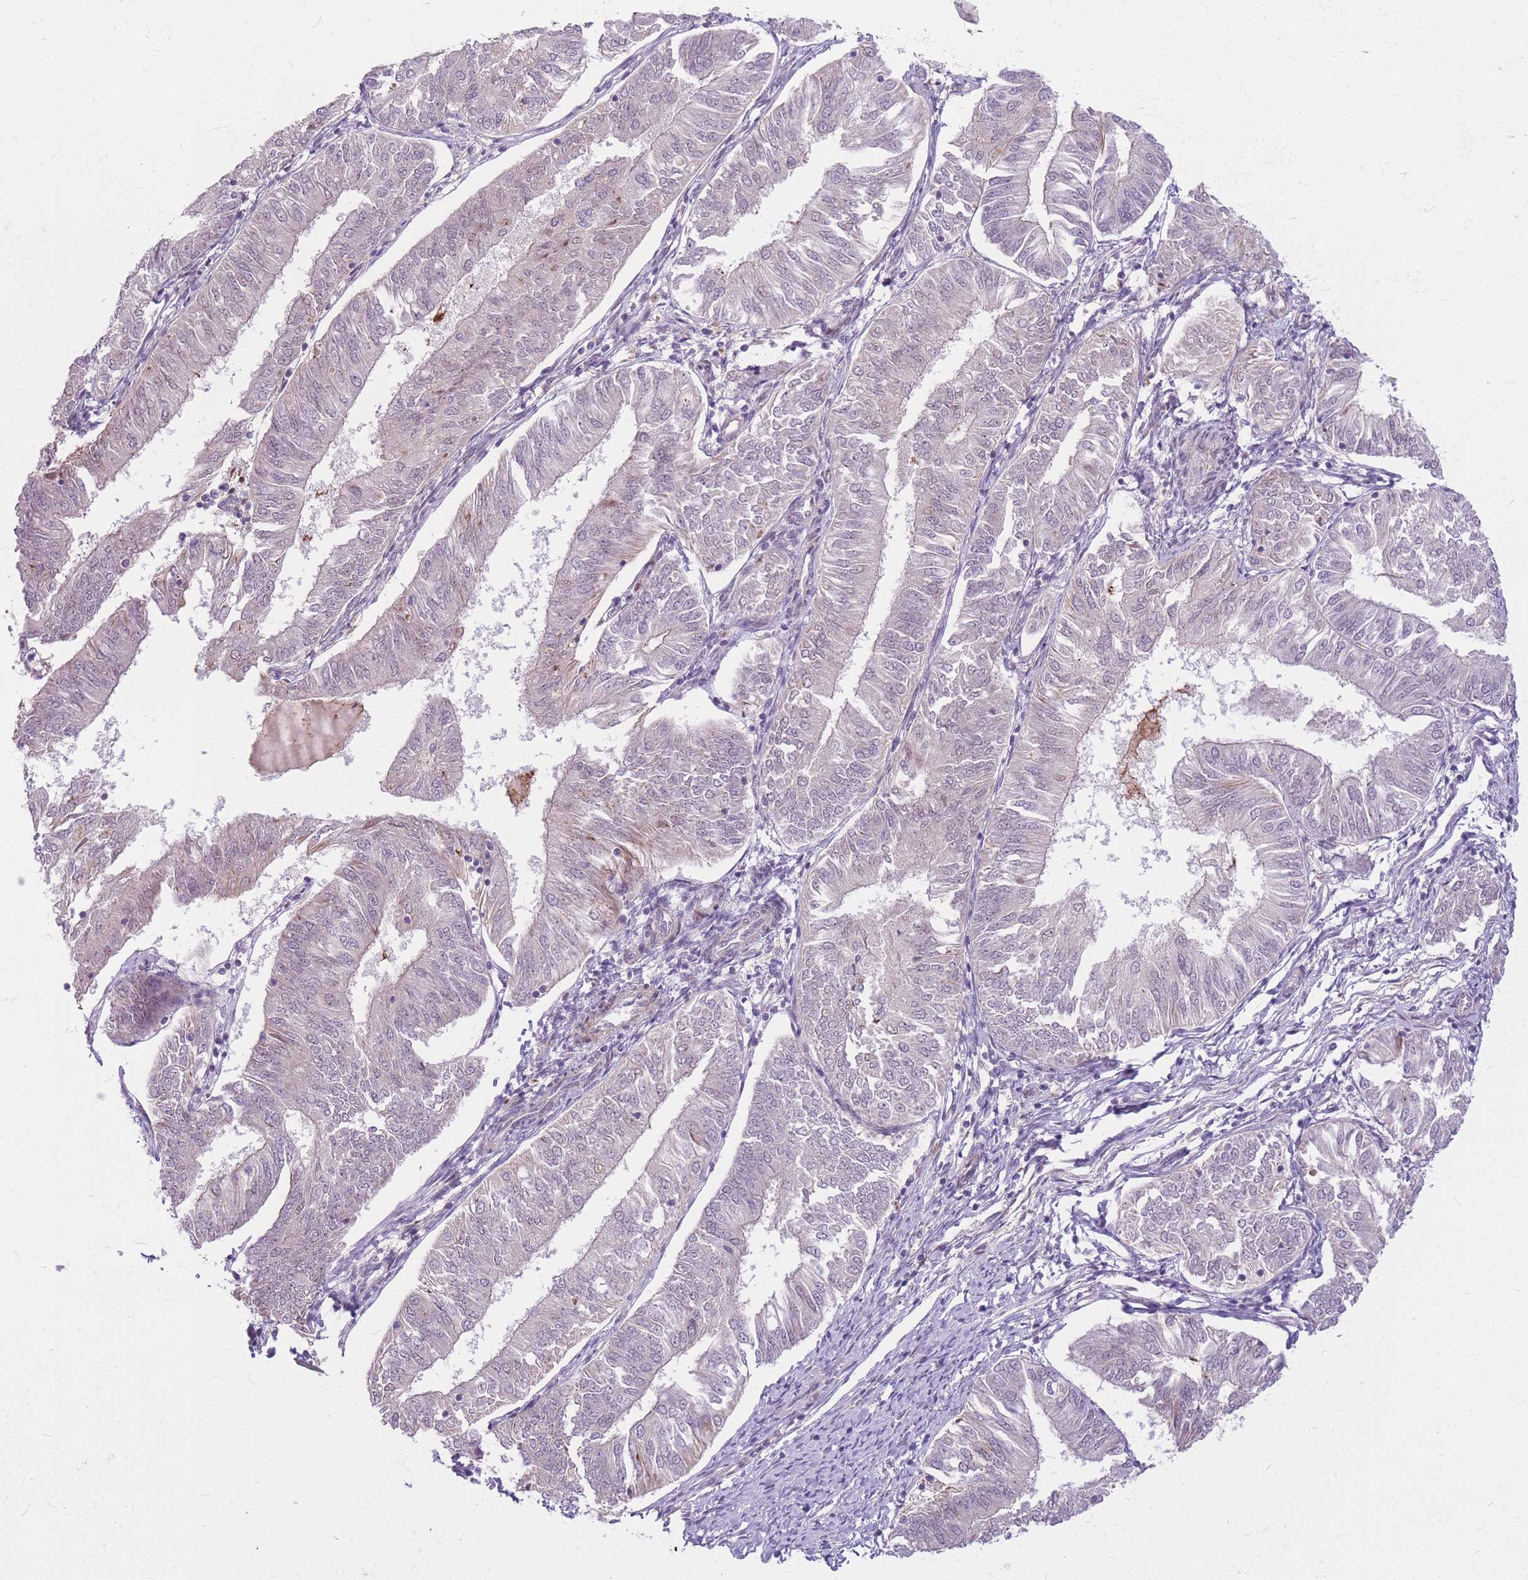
{"staining": {"intensity": "negative", "quantity": "none", "location": "none"}, "tissue": "endometrial cancer", "cell_type": "Tumor cells", "image_type": "cancer", "snomed": [{"axis": "morphology", "description": "Adenocarcinoma, NOS"}, {"axis": "topography", "description": "Endometrium"}], "caption": "Protein analysis of endometrial cancer (adenocarcinoma) reveals no significant staining in tumor cells.", "gene": "ERCC2", "patient": {"sex": "female", "age": 58}}